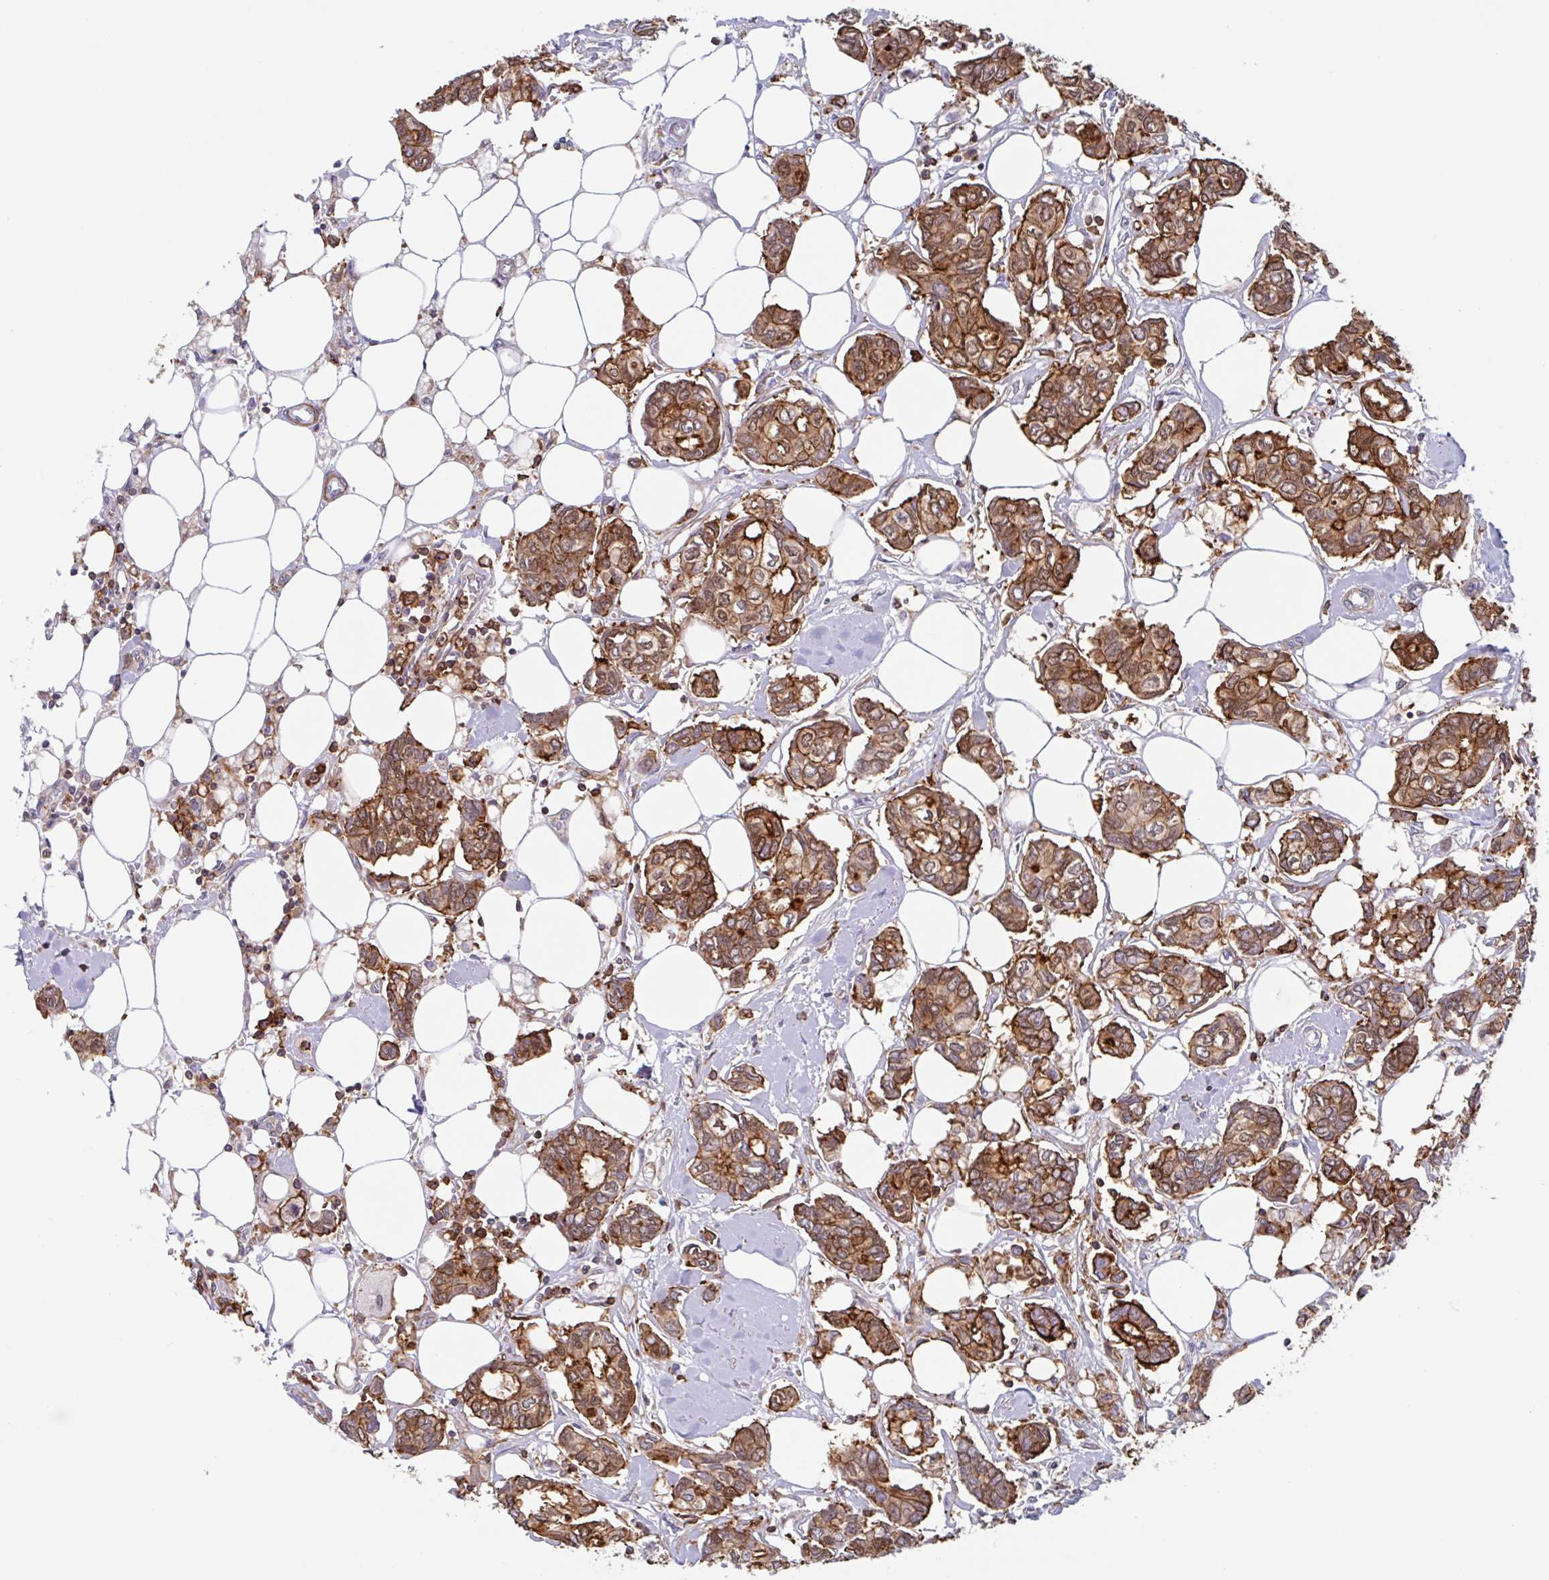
{"staining": {"intensity": "strong", "quantity": ">75%", "location": "cytoplasmic/membranous"}, "tissue": "breast cancer", "cell_type": "Tumor cells", "image_type": "cancer", "snomed": [{"axis": "morphology", "description": "Duct carcinoma"}, {"axis": "topography", "description": "Breast"}], "caption": "Protein staining of breast cancer tissue demonstrates strong cytoplasmic/membranous expression in approximately >75% of tumor cells.", "gene": "EFHD1", "patient": {"sex": "female", "age": 73}}